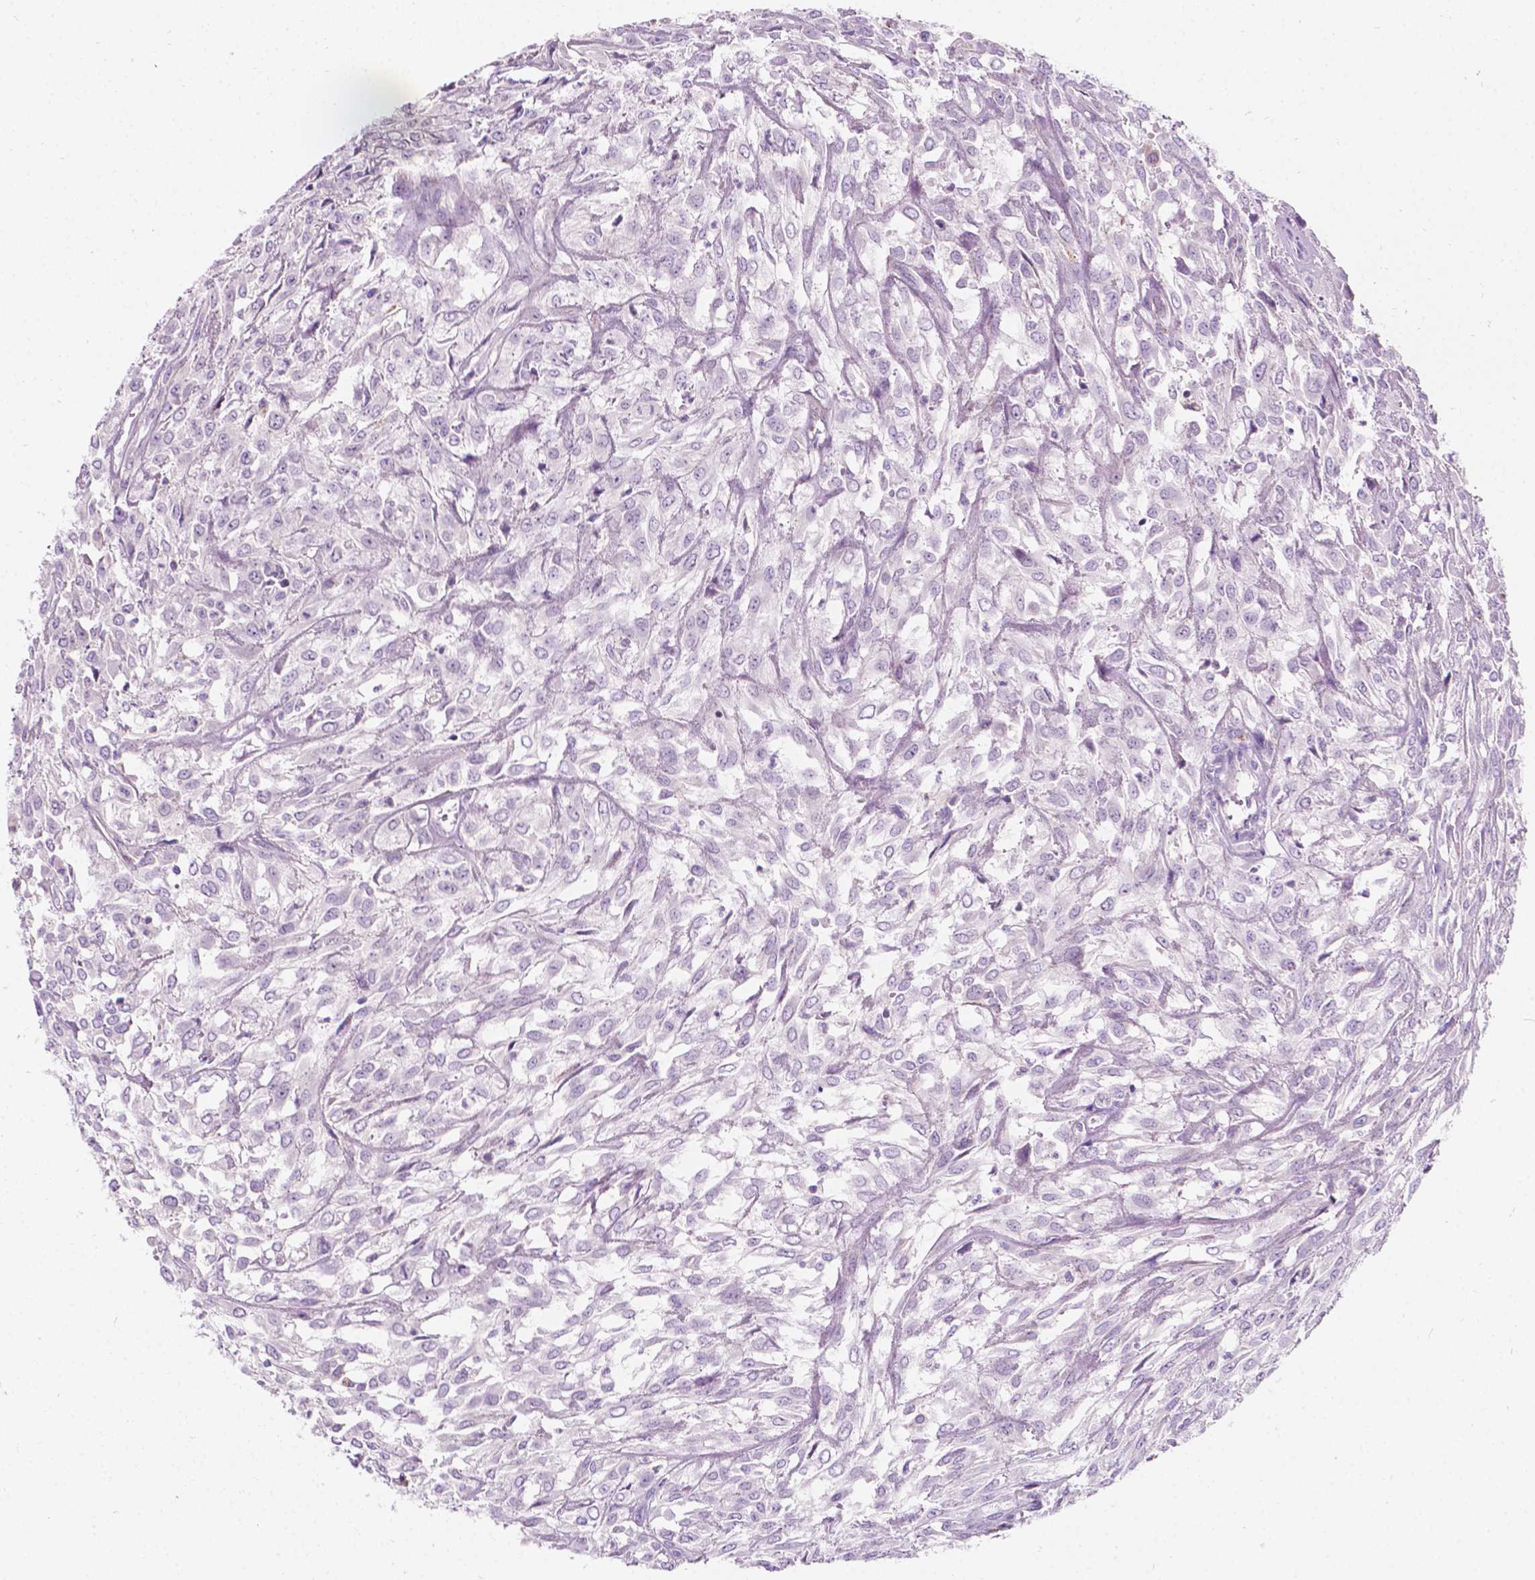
{"staining": {"intensity": "negative", "quantity": "none", "location": "none"}, "tissue": "urothelial cancer", "cell_type": "Tumor cells", "image_type": "cancer", "snomed": [{"axis": "morphology", "description": "Urothelial carcinoma, High grade"}, {"axis": "topography", "description": "Urinary bladder"}], "caption": "Photomicrograph shows no protein expression in tumor cells of urothelial cancer tissue.", "gene": "NOS1AP", "patient": {"sex": "male", "age": 67}}